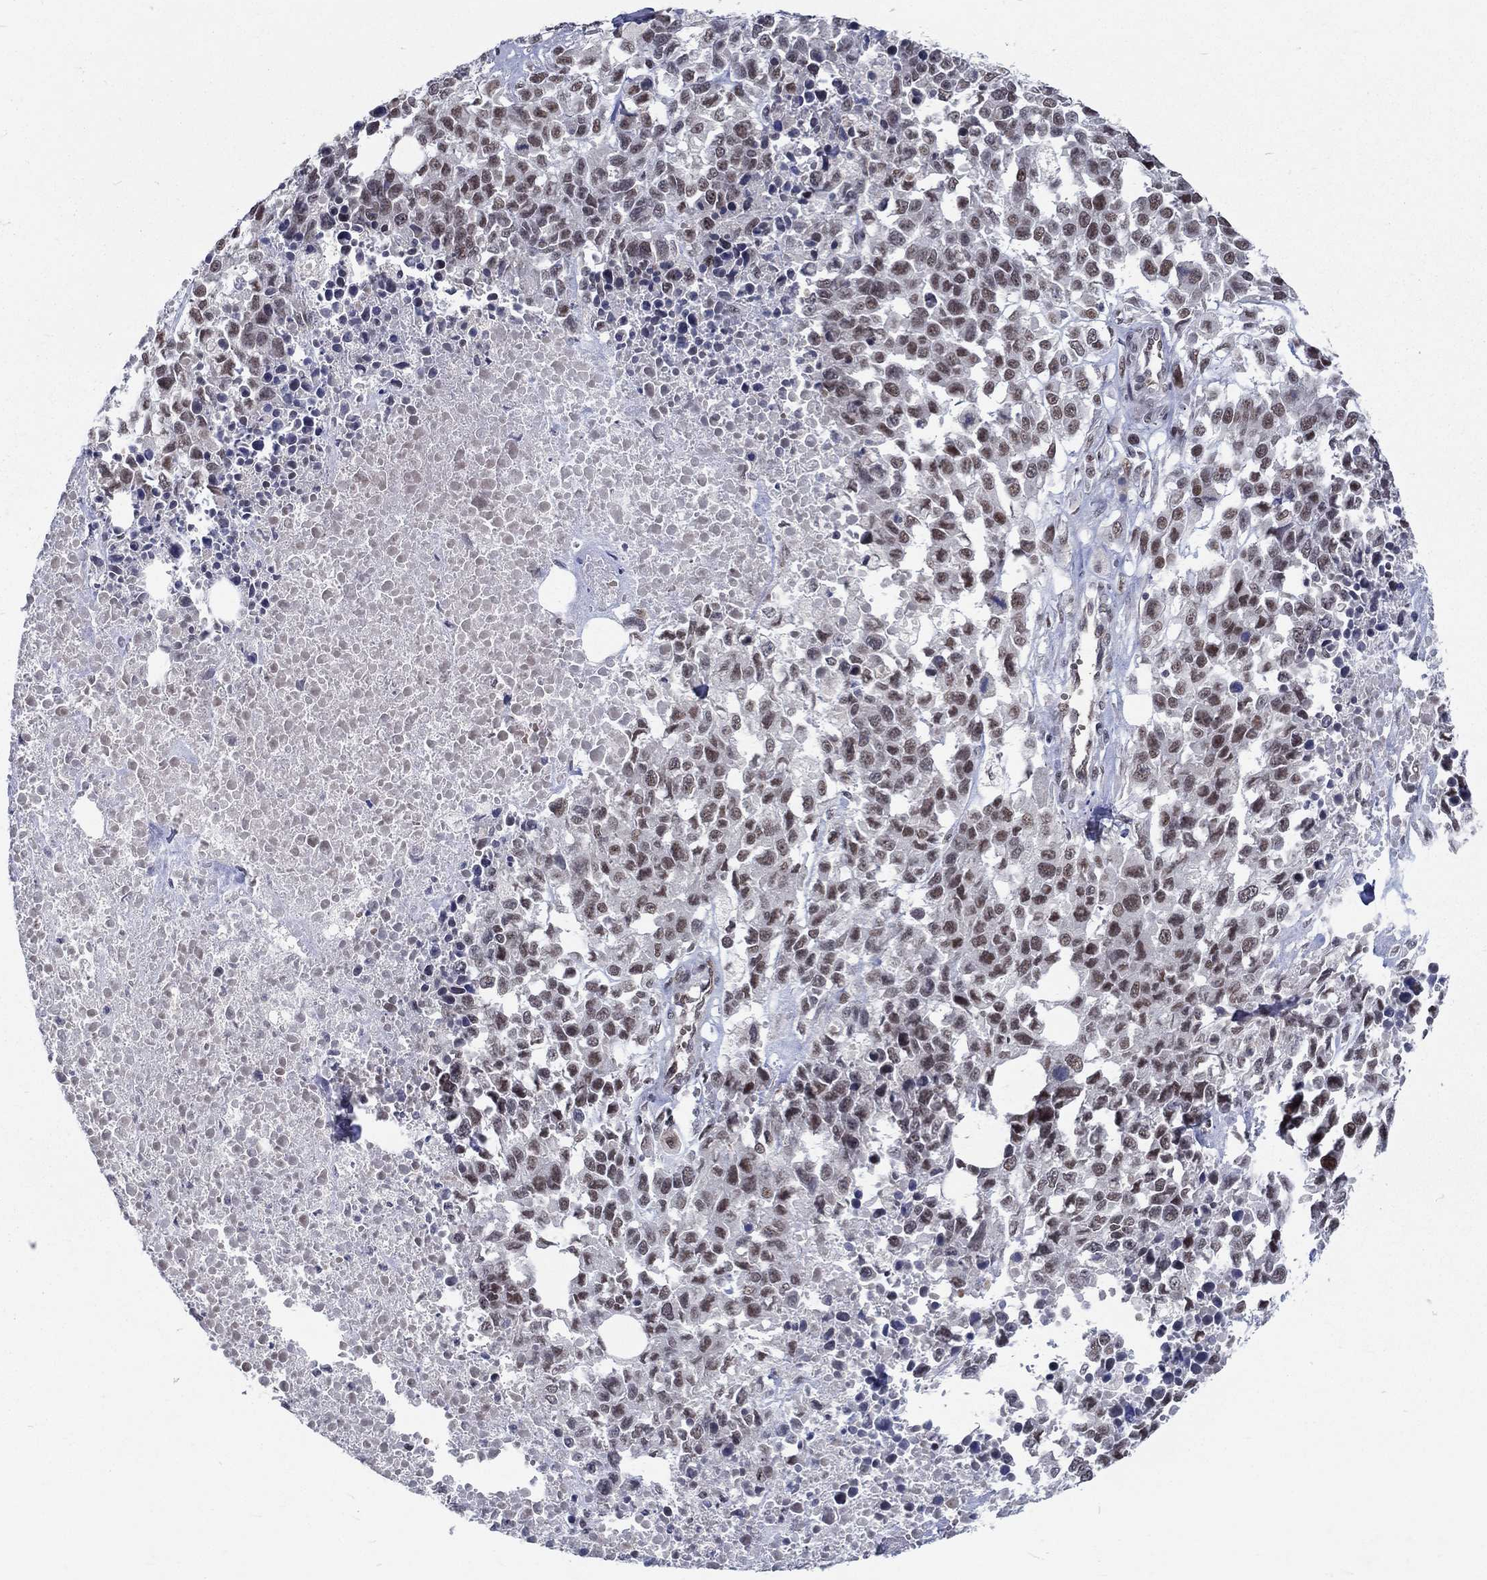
{"staining": {"intensity": "moderate", "quantity": "25%-75%", "location": "nuclear"}, "tissue": "melanoma", "cell_type": "Tumor cells", "image_type": "cancer", "snomed": [{"axis": "morphology", "description": "Malignant melanoma, Metastatic site"}, {"axis": "topography", "description": "Skin"}], "caption": "Protein staining by immunohistochemistry (IHC) displays moderate nuclear staining in about 25%-75% of tumor cells in melanoma.", "gene": "ZBED1", "patient": {"sex": "male", "age": 84}}